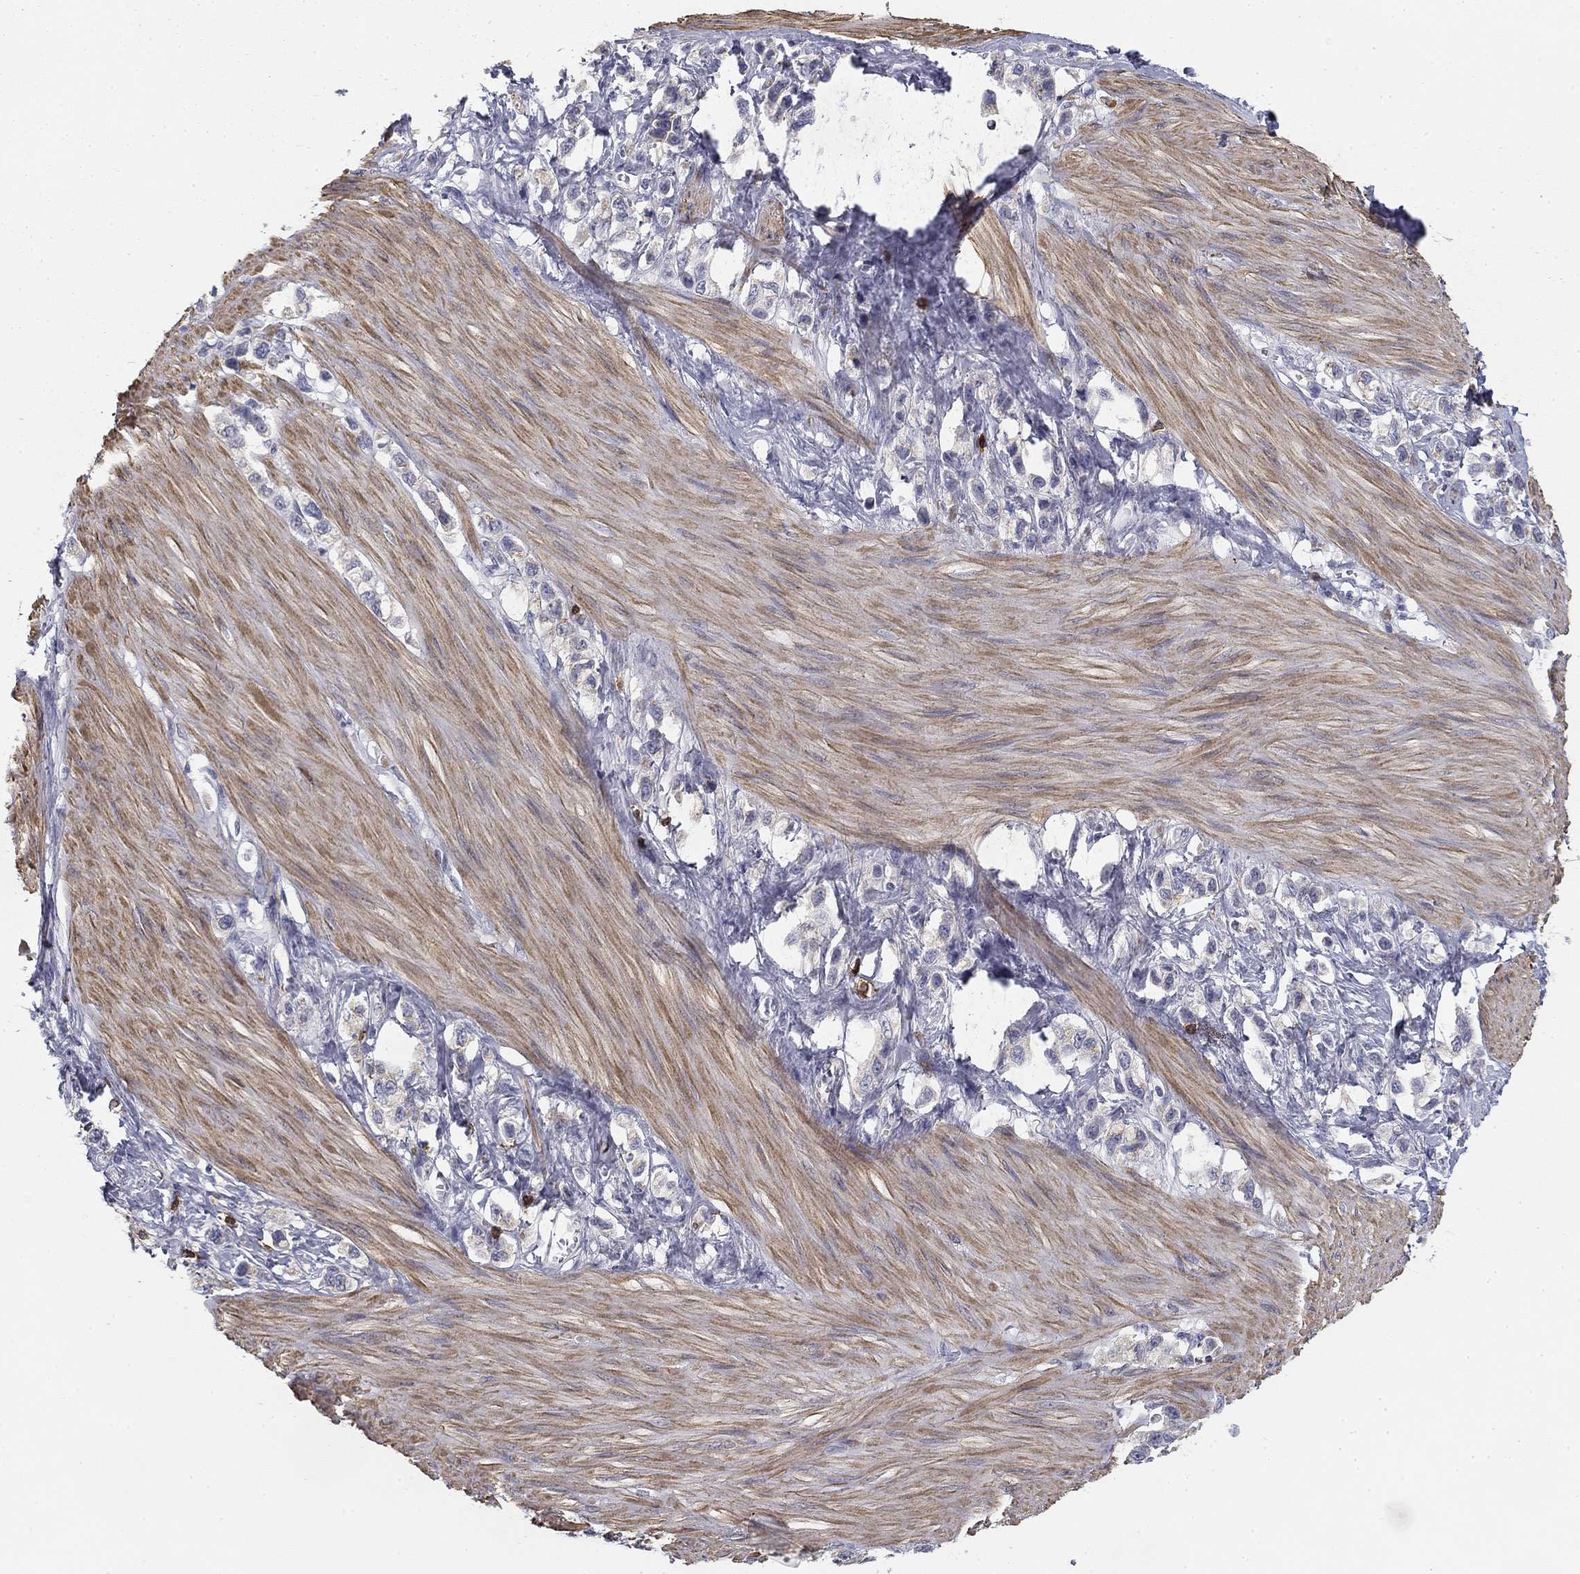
{"staining": {"intensity": "negative", "quantity": "none", "location": "none"}, "tissue": "stomach cancer", "cell_type": "Tumor cells", "image_type": "cancer", "snomed": [{"axis": "morphology", "description": "Normal tissue, NOS"}, {"axis": "morphology", "description": "Adenocarcinoma, NOS"}, {"axis": "morphology", "description": "Adenocarcinoma, High grade"}, {"axis": "topography", "description": "Stomach, upper"}, {"axis": "topography", "description": "Stomach"}], "caption": "Stomach adenocarcinoma stained for a protein using IHC displays no expression tumor cells.", "gene": "TRAT1", "patient": {"sex": "female", "age": 65}}